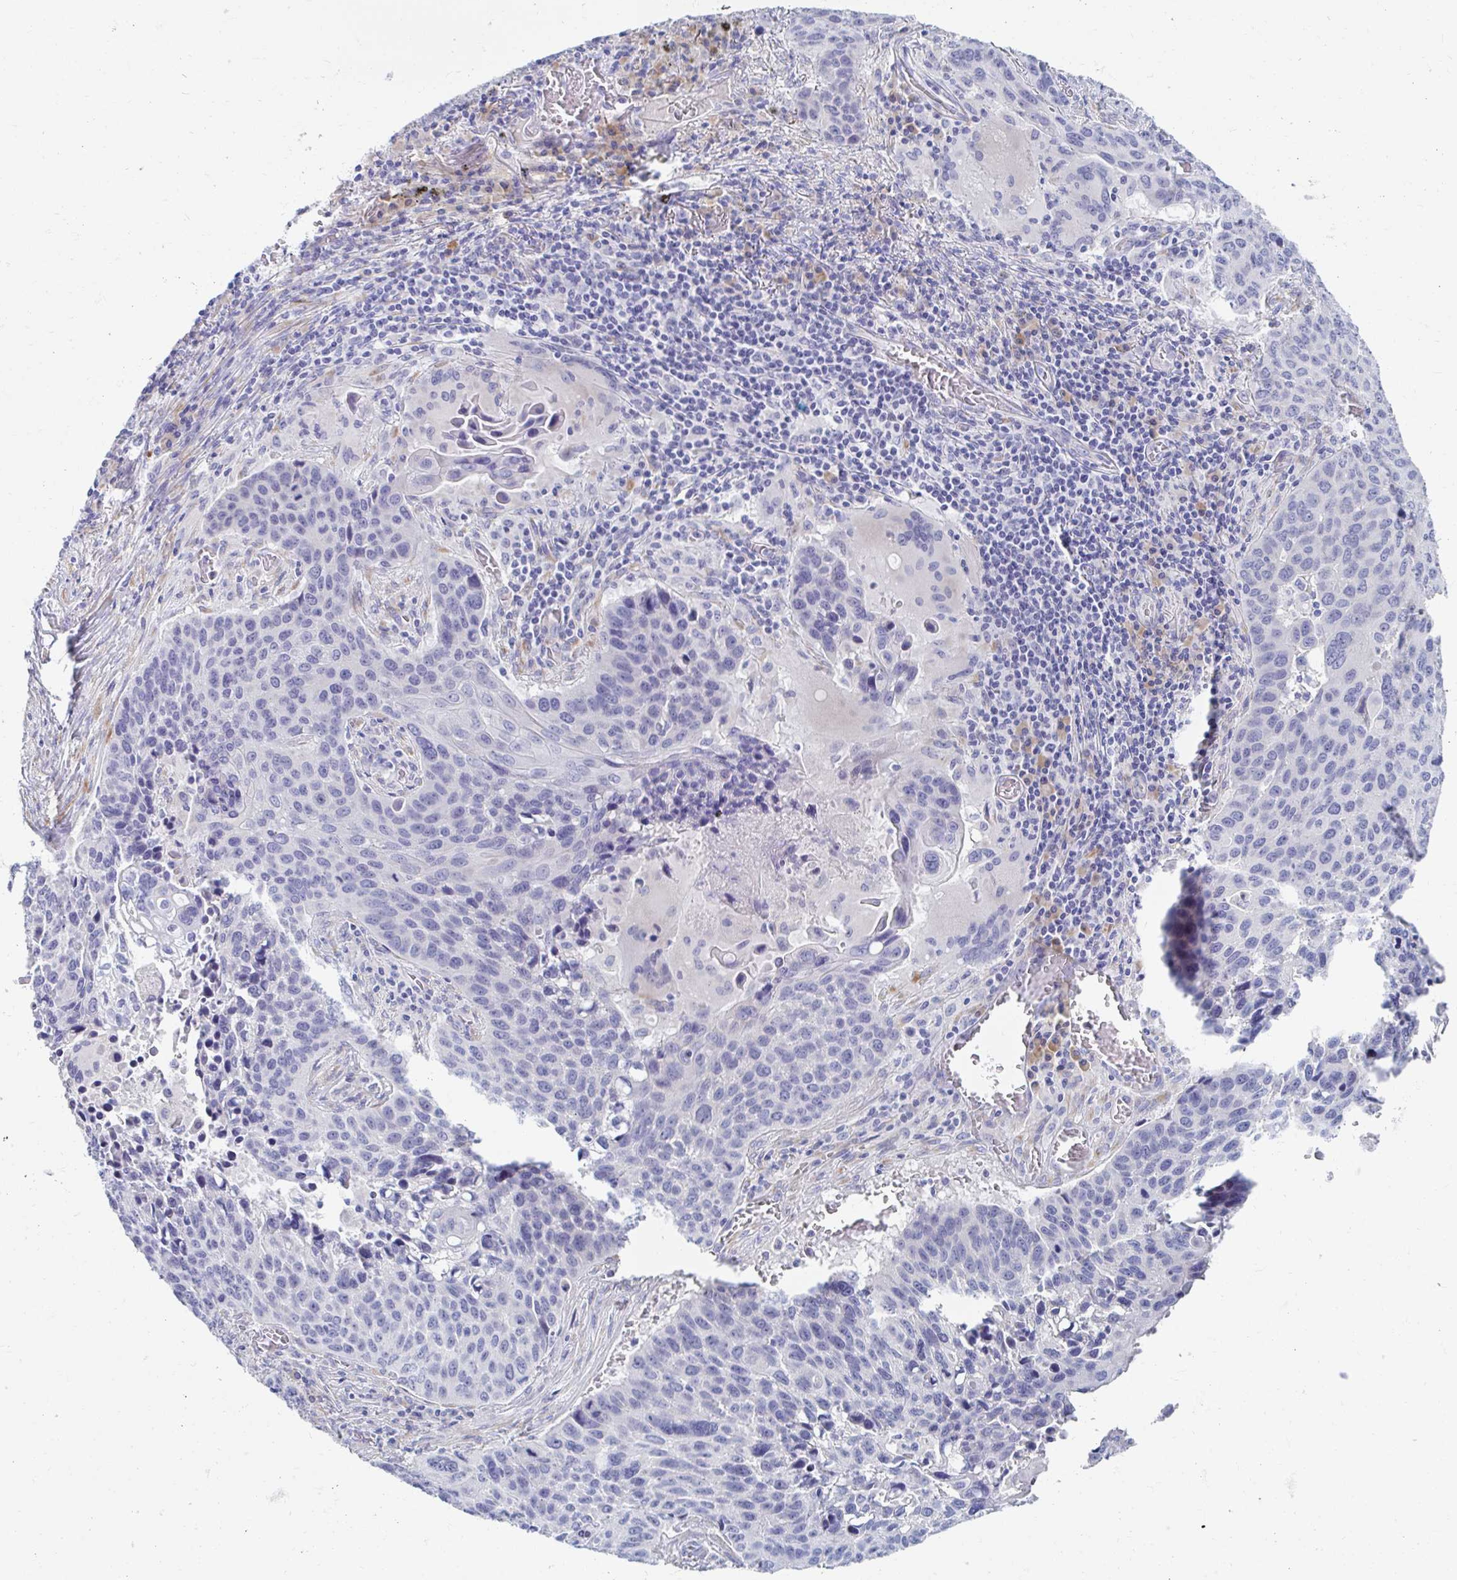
{"staining": {"intensity": "negative", "quantity": "none", "location": "none"}, "tissue": "lung cancer", "cell_type": "Tumor cells", "image_type": "cancer", "snomed": [{"axis": "morphology", "description": "Squamous cell carcinoma, NOS"}, {"axis": "topography", "description": "Lung"}], "caption": "Micrograph shows no significant protein positivity in tumor cells of lung cancer.", "gene": "MYLK2", "patient": {"sex": "male", "age": 68}}